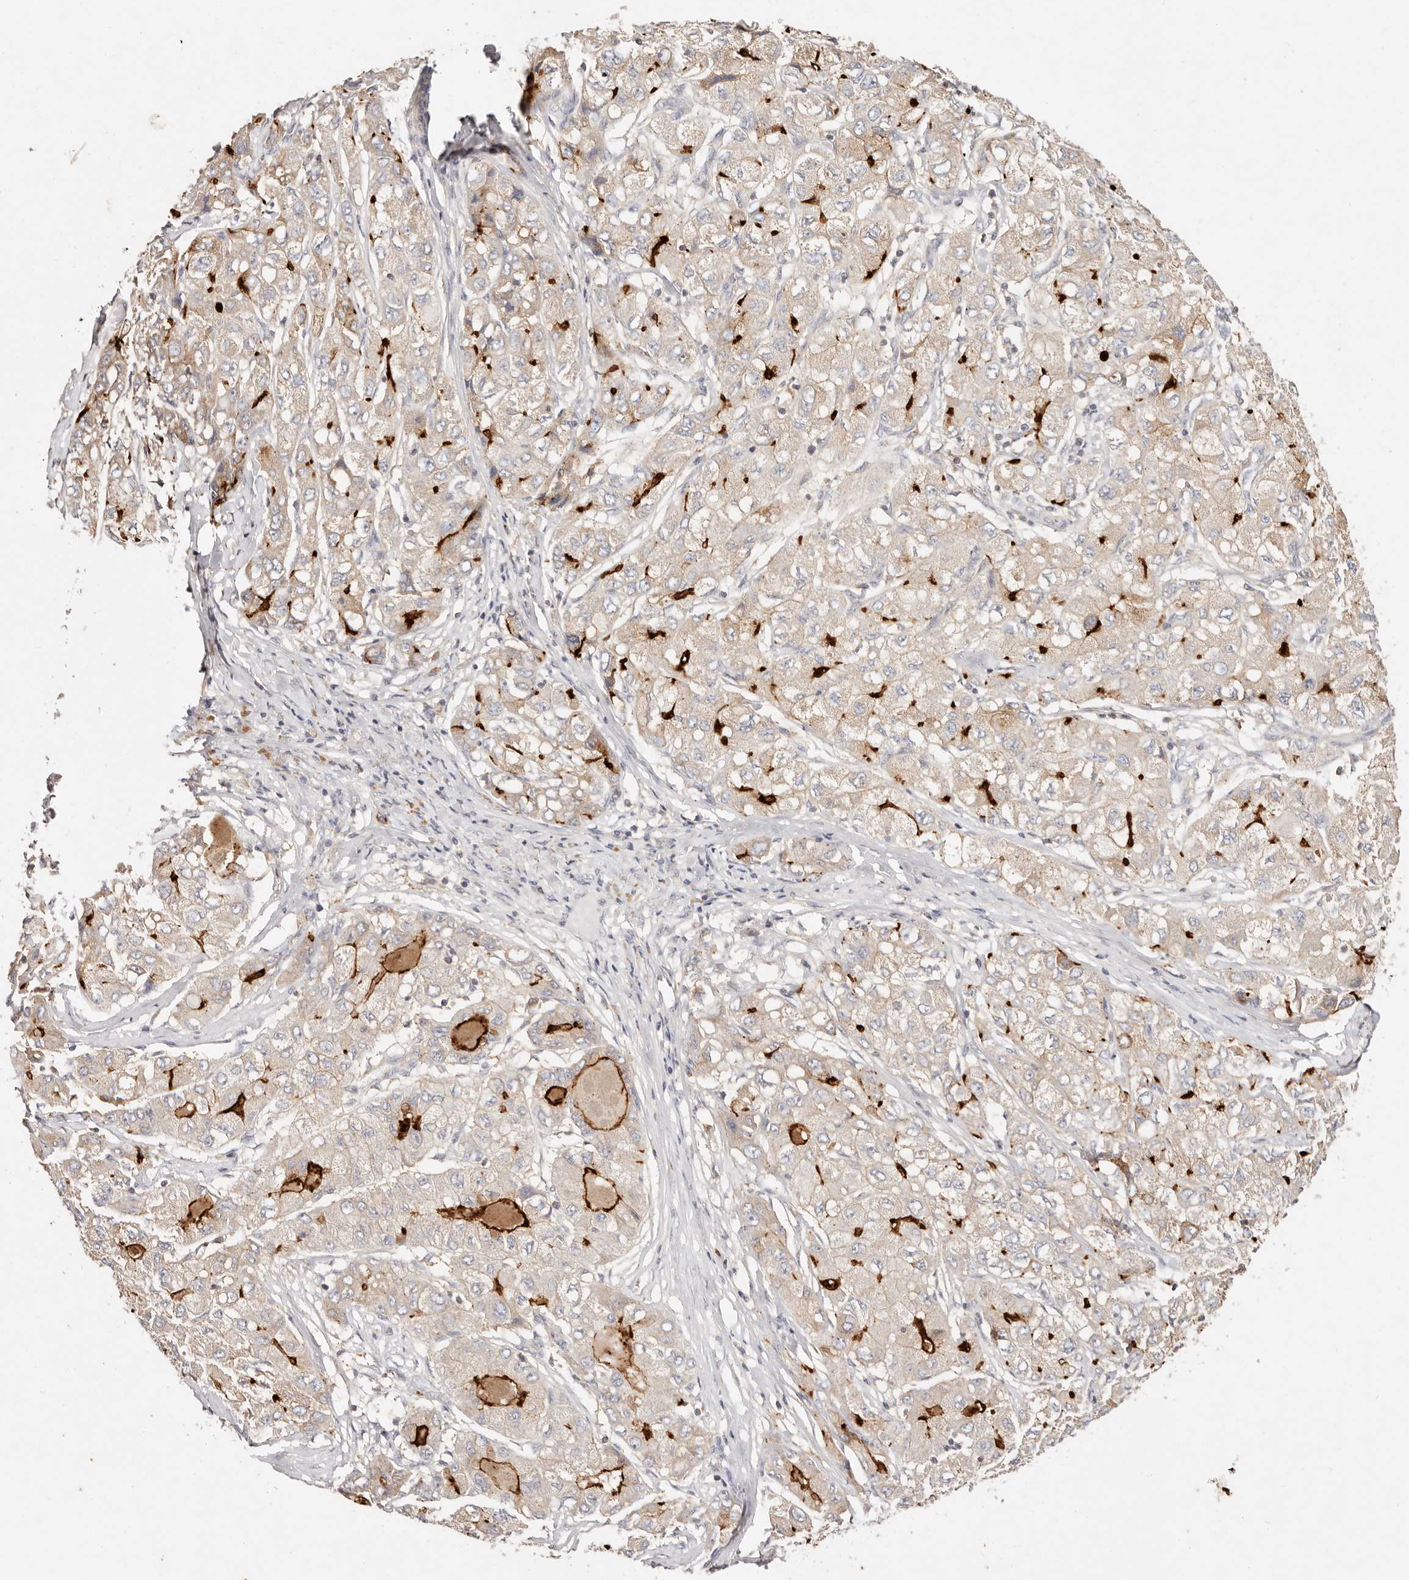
{"staining": {"intensity": "strong", "quantity": "<25%", "location": "cytoplasmic/membranous"}, "tissue": "liver cancer", "cell_type": "Tumor cells", "image_type": "cancer", "snomed": [{"axis": "morphology", "description": "Carcinoma, Hepatocellular, NOS"}, {"axis": "topography", "description": "Liver"}], "caption": "The immunohistochemical stain labels strong cytoplasmic/membranous expression in tumor cells of liver cancer tissue.", "gene": "CXADR", "patient": {"sex": "male", "age": 80}}